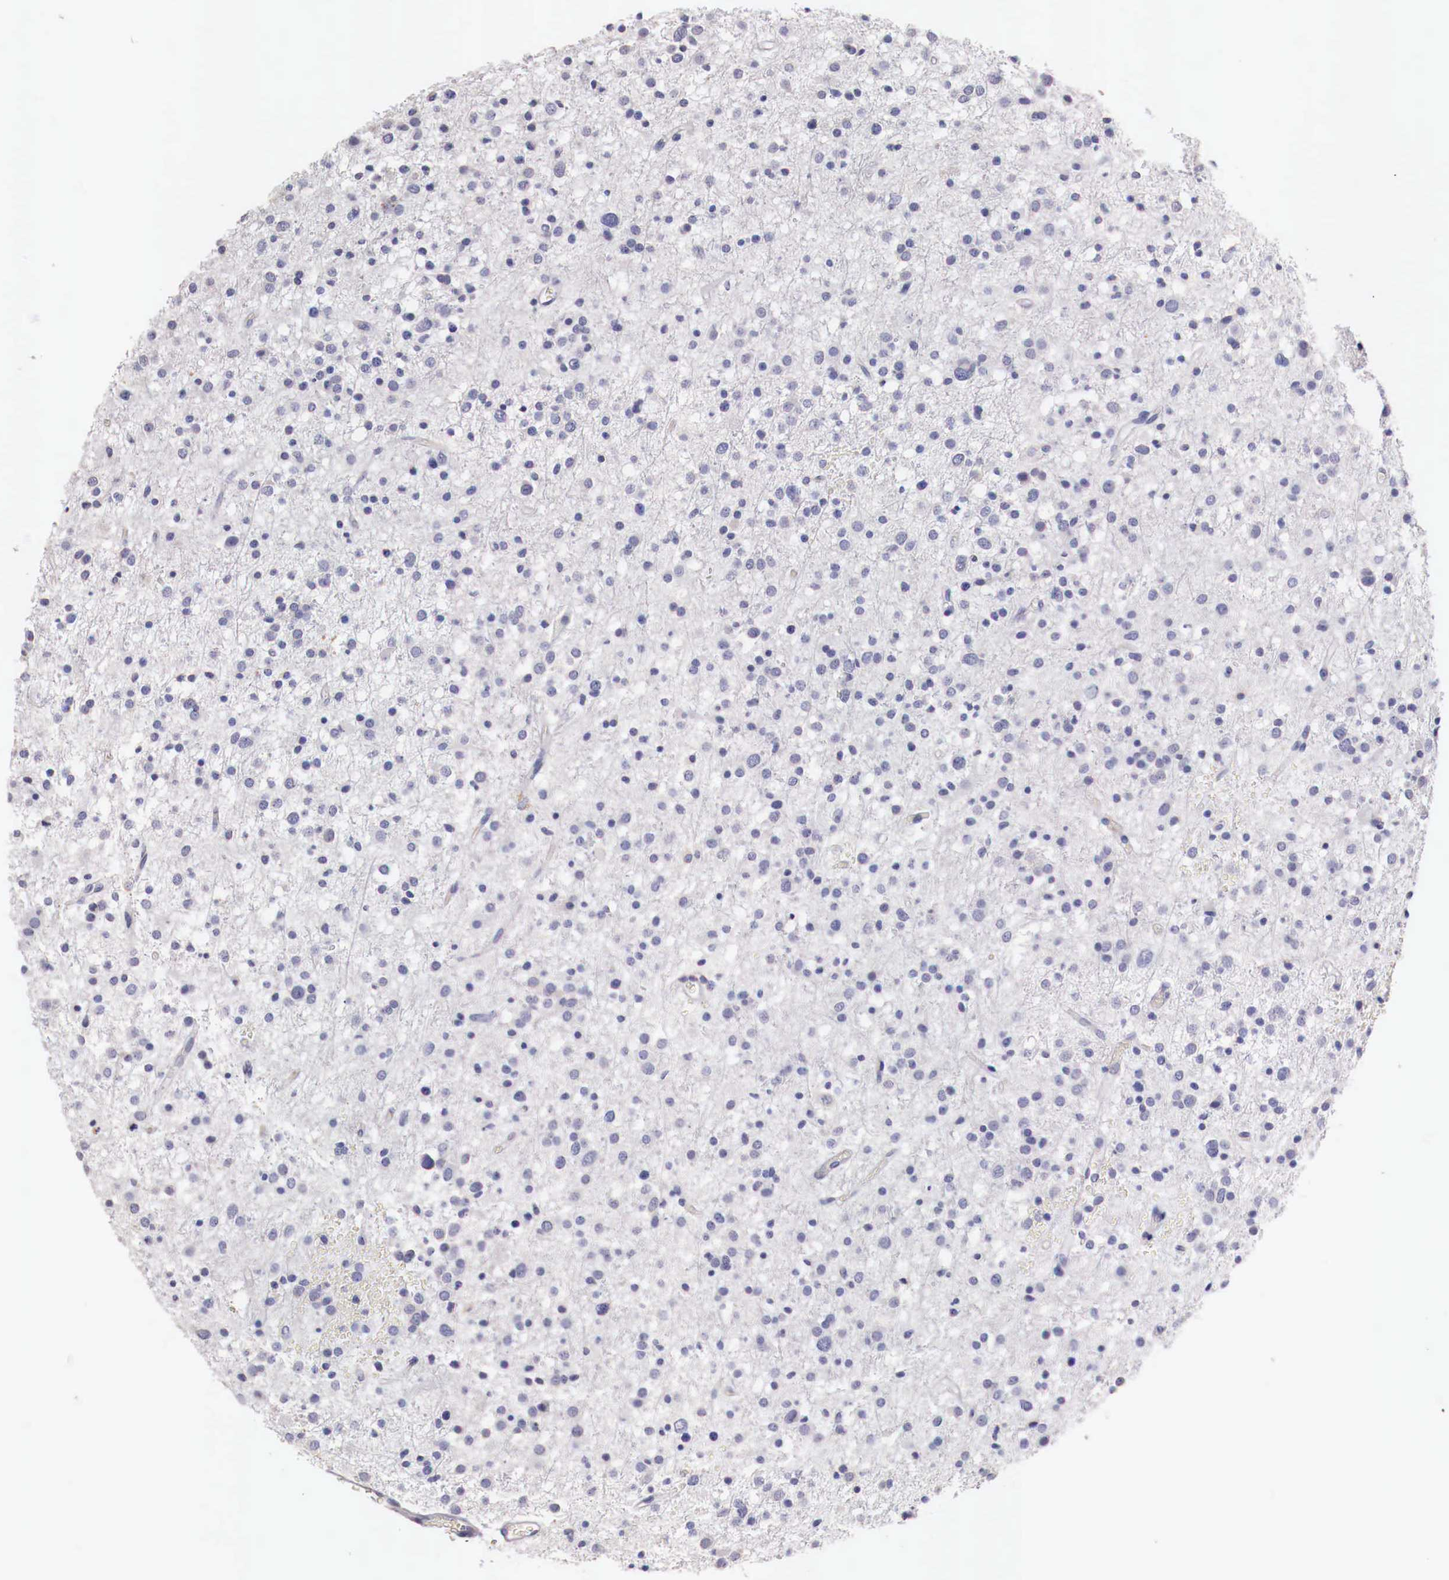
{"staining": {"intensity": "negative", "quantity": "none", "location": "none"}, "tissue": "glioma", "cell_type": "Tumor cells", "image_type": "cancer", "snomed": [{"axis": "morphology", "description": "Glioma, malignant, Low grade"}, {"axis": "topography", "description": "Brain"}], "caption": "The image demonstrates no staining of tumor cells in malignant low-grade glioma. Nuclei are stained in blue.", "gene": "PITPNA", "patient": {"sex": "female", "age": 36}}